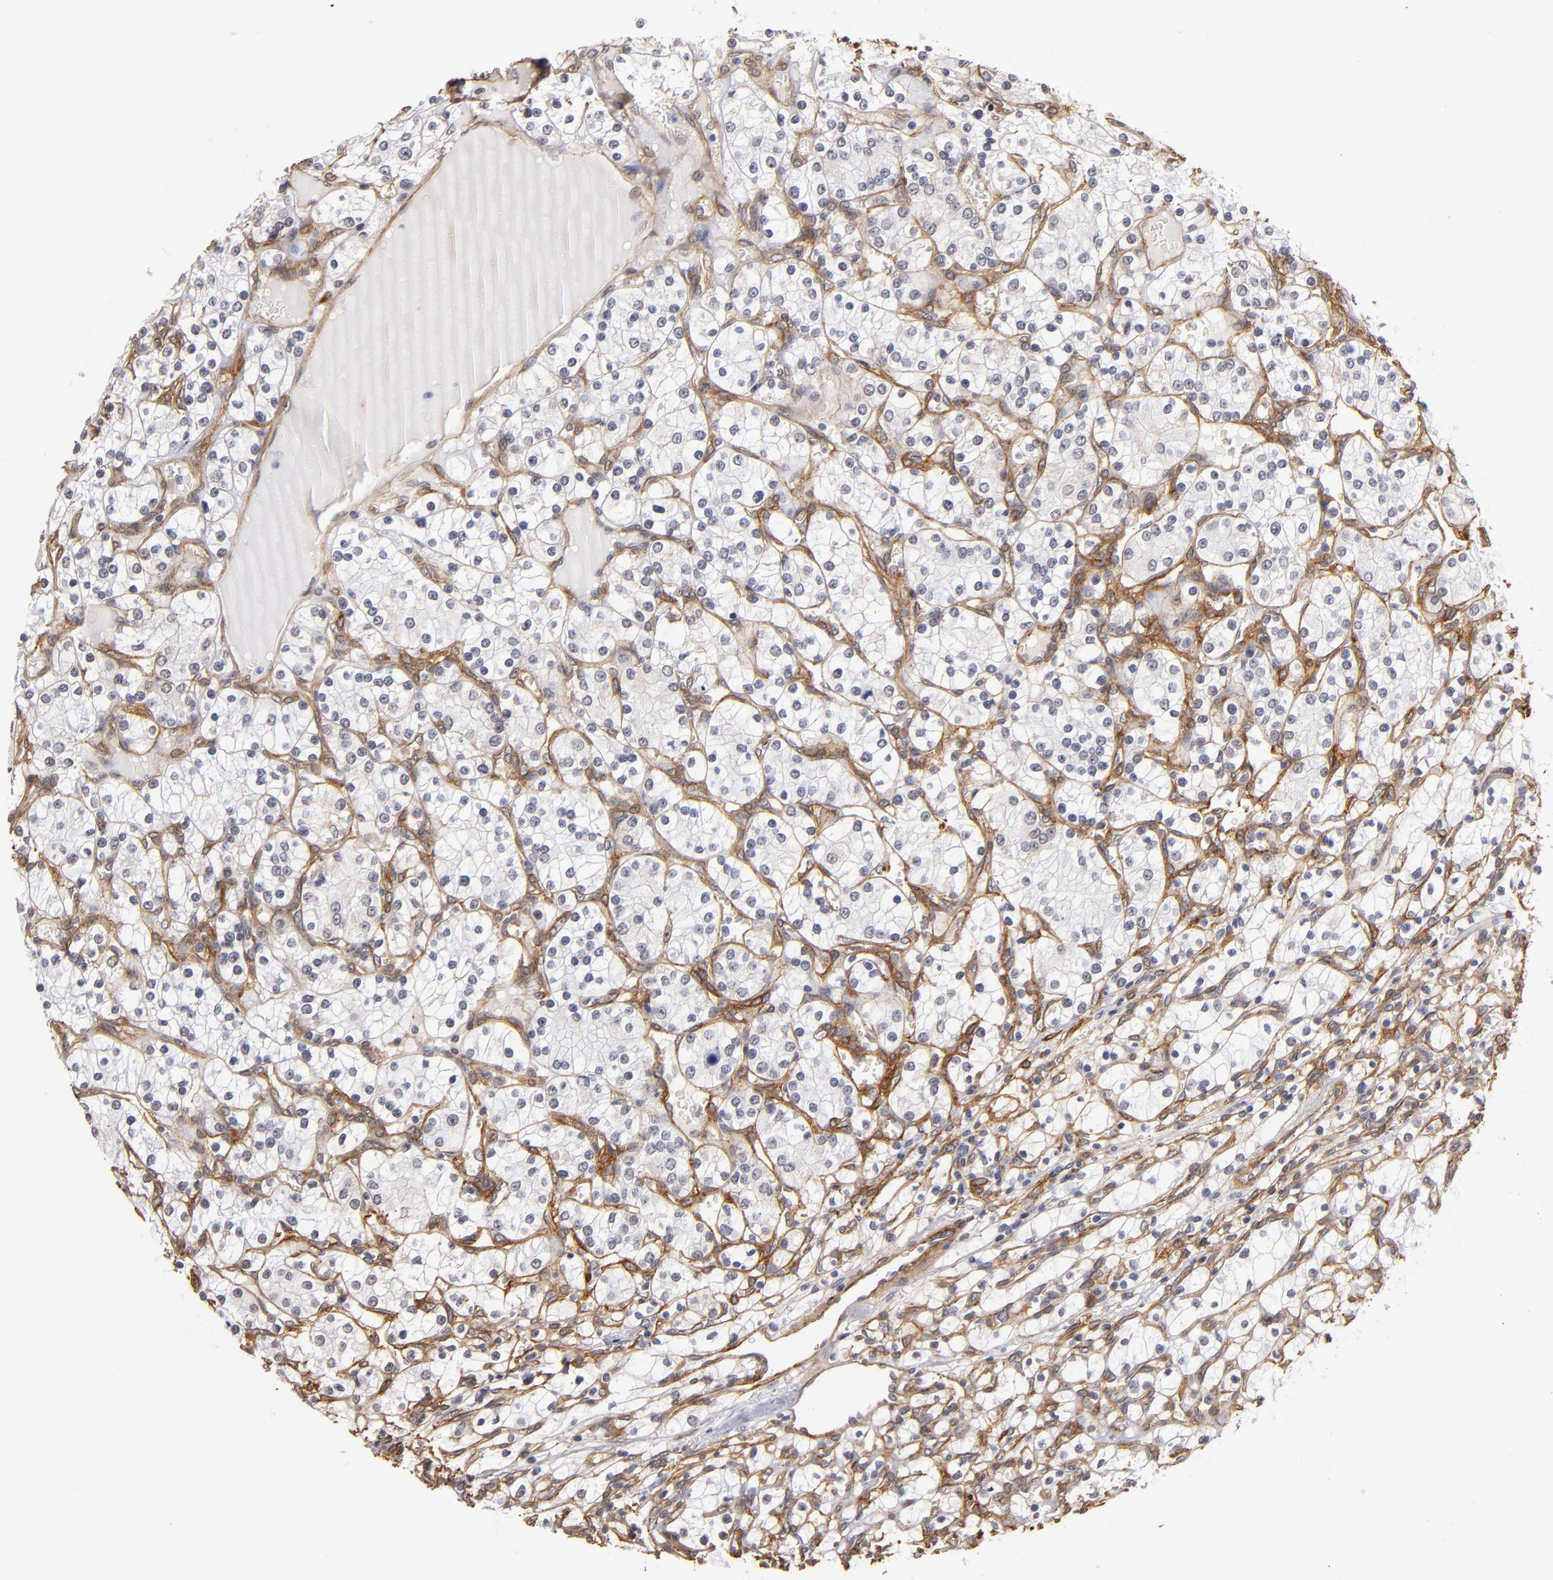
{"staining": {"intensity": "negative", "quantity": "none", "location": "none"}, "tissue": "renal cancer", "cell_type": "Tumor cells", "image_type": "cancer", "snomed": [{"axis": "morphology", "description": "Adenocarcinoma, NOS"}, {"axis": "topography", "description": "Kidney"}], "caption": "Tumor cells are negative for brown protein staining in adenocarcinoma (renal).", "gene": "LAMC1", "patient": {"sex": "female", "age": 62}}